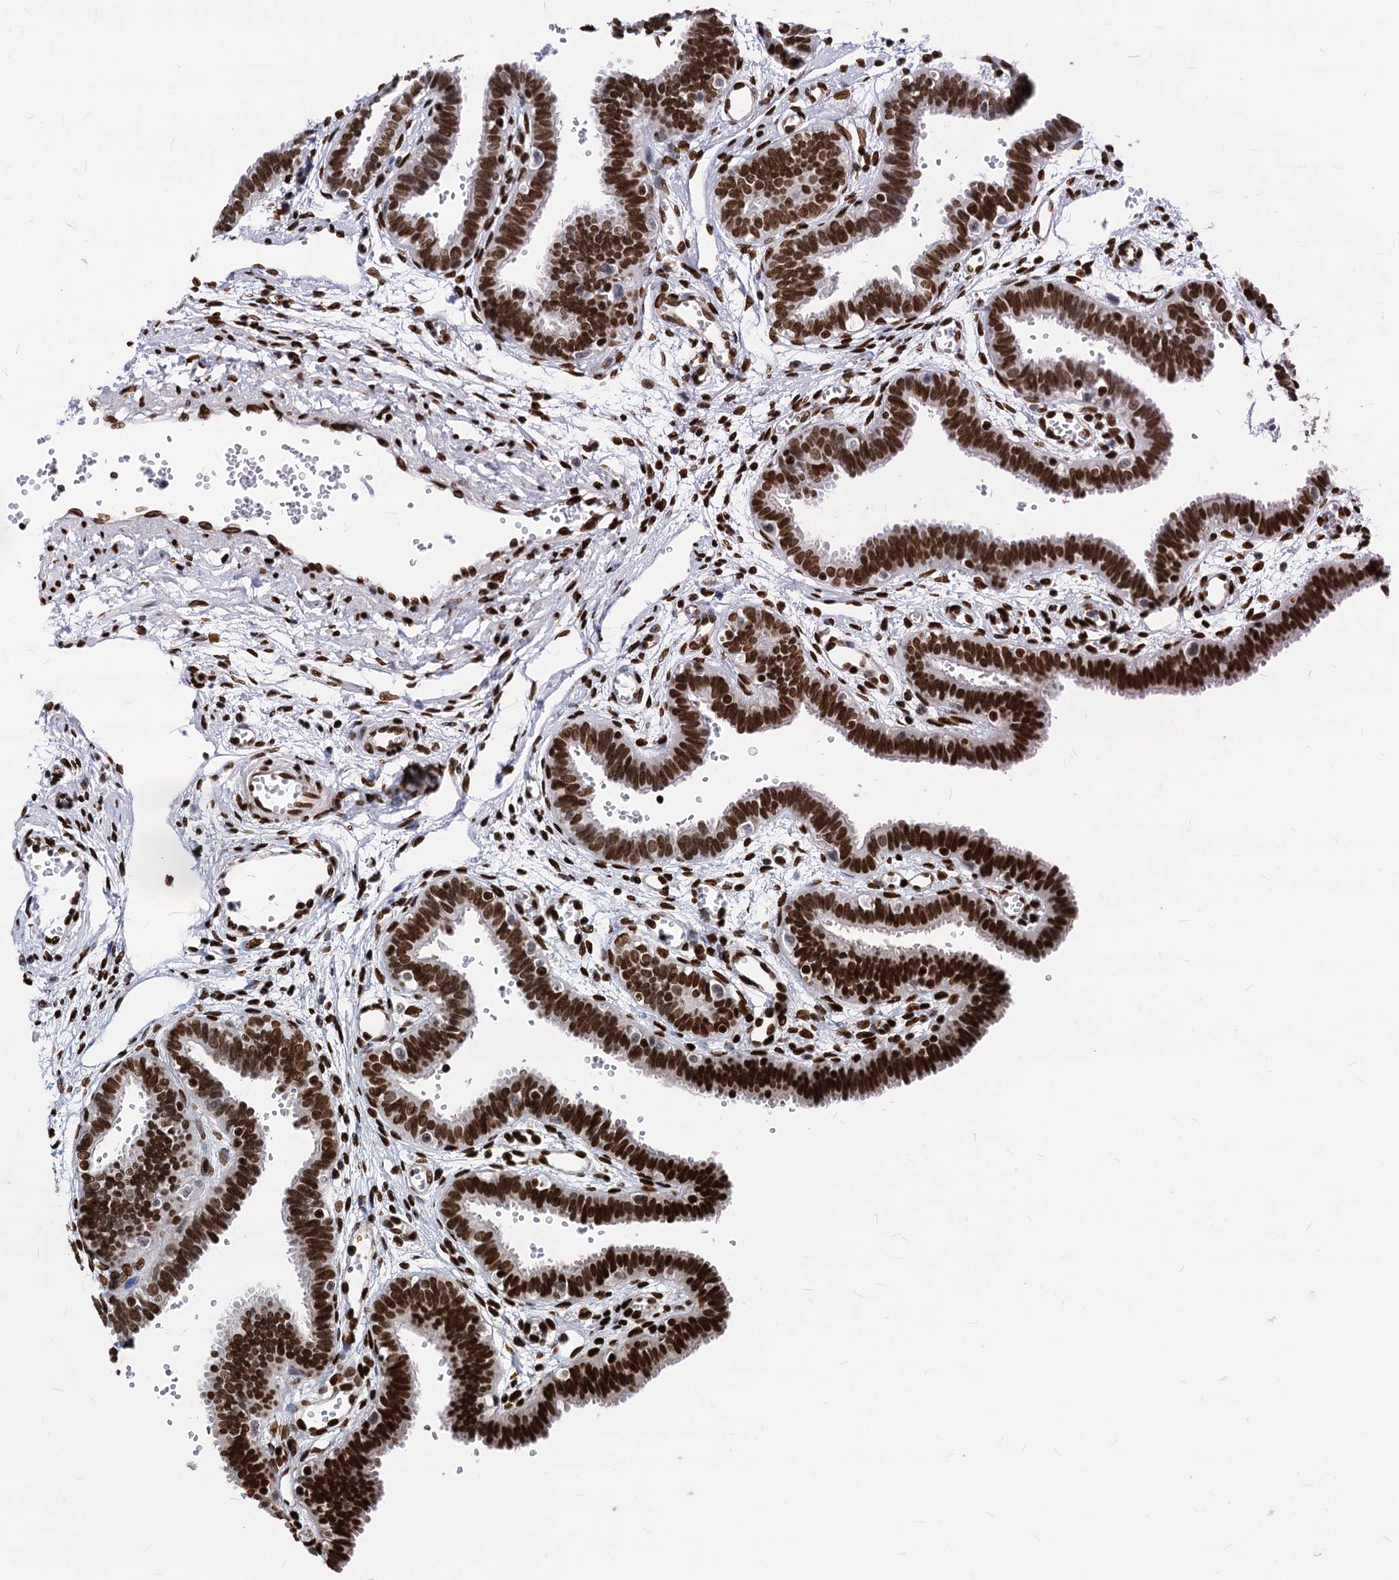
{"staining": {"intensity": "strong", "quantity": ">75%", "location": "nuclear"}, "tissue": "fallopian tube", "cell_type": "Glandular cells", "image_type": "normal", "snomed": [{"axis": "morphology", "description": "Normal tissue, NOS"}, {"axis": "topography", "description": "Fallopian tube"}, {"axis": "topography", "description": "Placenta"}], "caption": "Strong nuclear positivity for a protein is present in approximately >75% of glandular cells of unremarkable fallopian tube using immunohistochemistry (IHC).", "gene": "MECP2", "patient": {"sex": "female", "age": 32}}